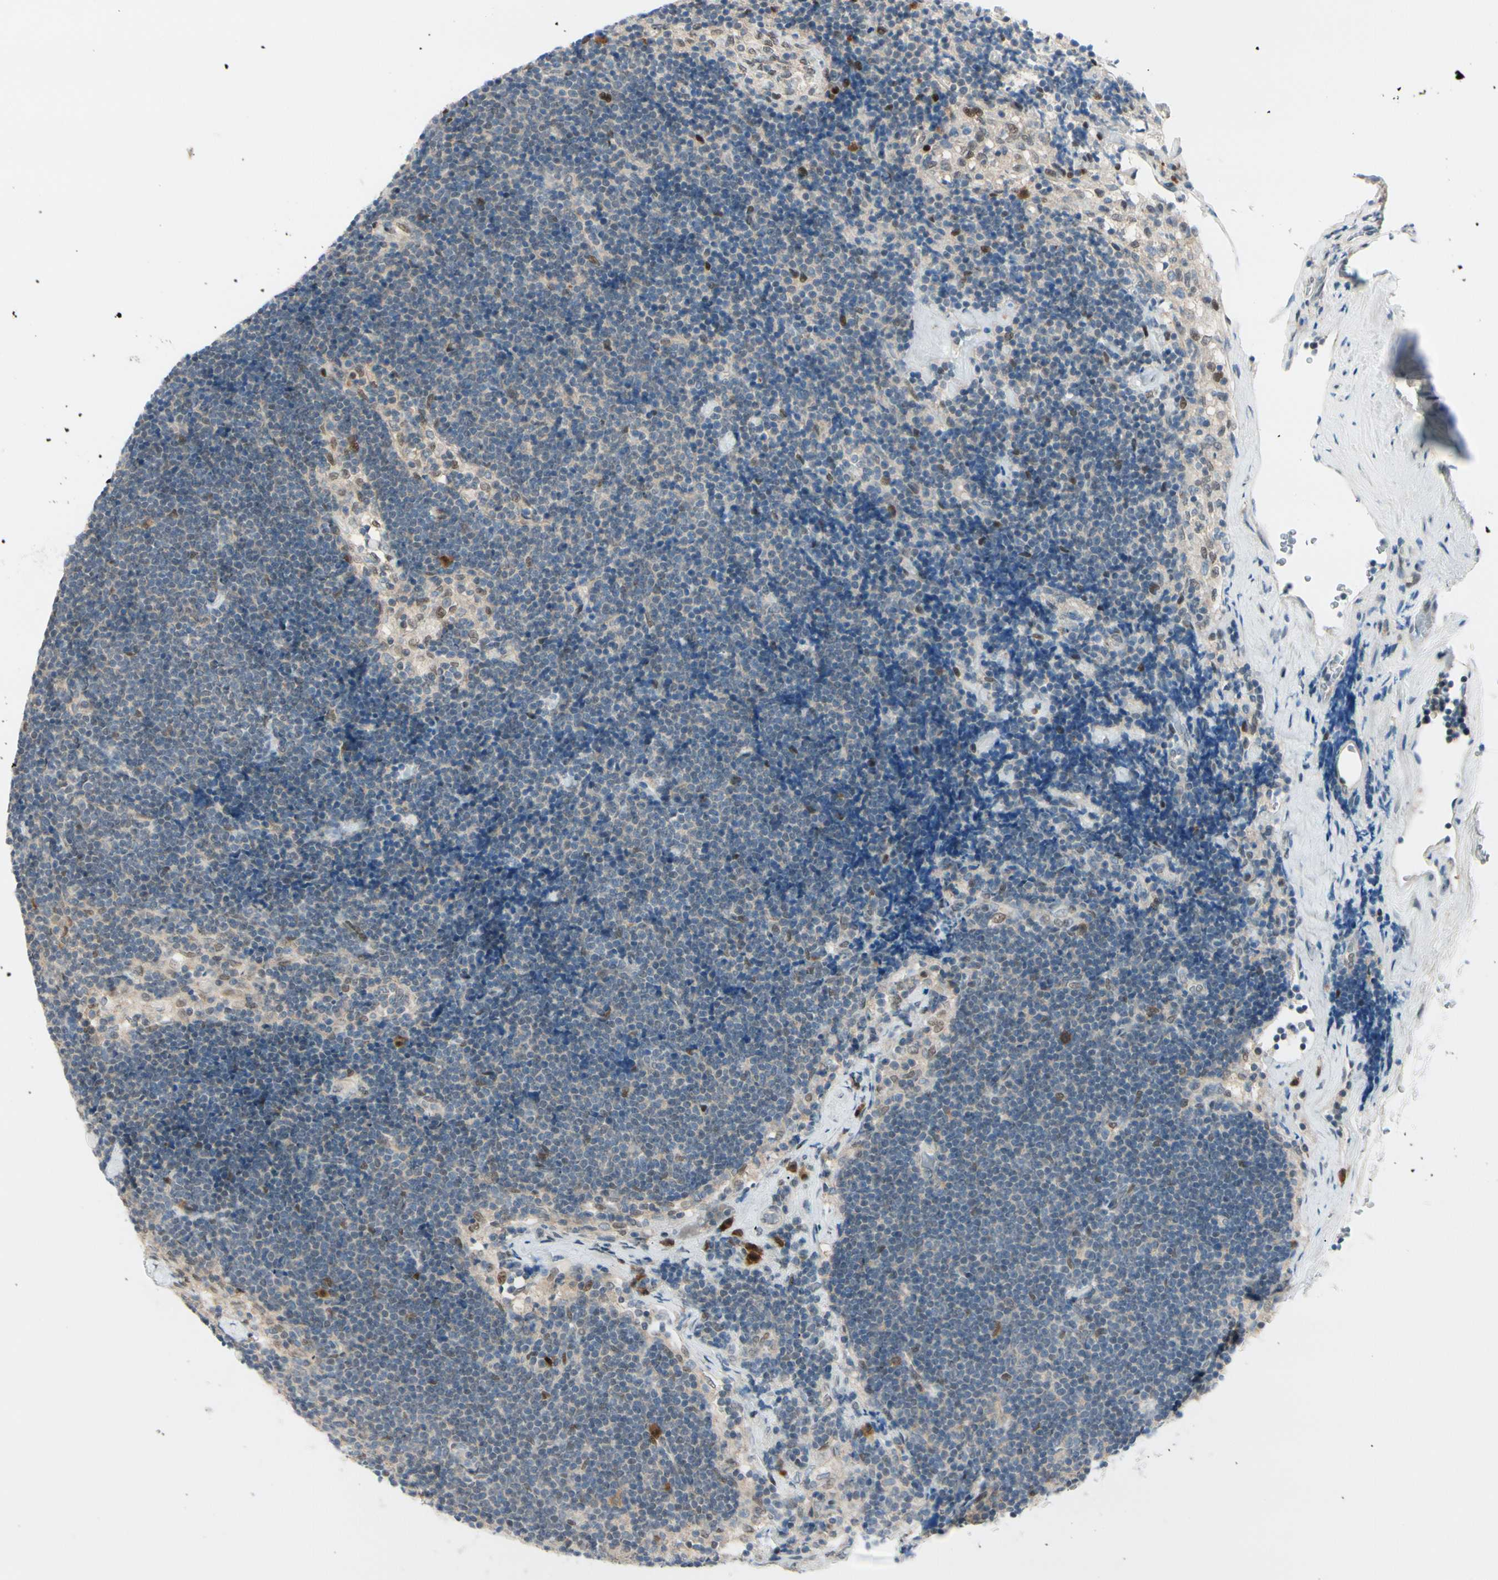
{"staining": {"intensity": "moderate", "quantity": "25%-75%", "location": "cytoplasmic/membranous"}, "tissue": "lymph node", "cell_type": "Germinal center cells", "image_type": "normal", "snomed": [{"axis": "morphology", "description": "Normal tissue, NOS"}, {"axis": "topography", "description": "Lymph node"}], "caption": "High-magnification brightfield microscopy of benign lymph node stained with DAB (3,3'-diaminobenzidine) (brown) and counterstained with hematoxylin (blue). germinal center cells exhibit moderate cytoplasmic/membranous positivity is identified in approximately25%-75% of cells.", "gene": "PTTG1", "patient": {"sex": "male", "age": 63}}